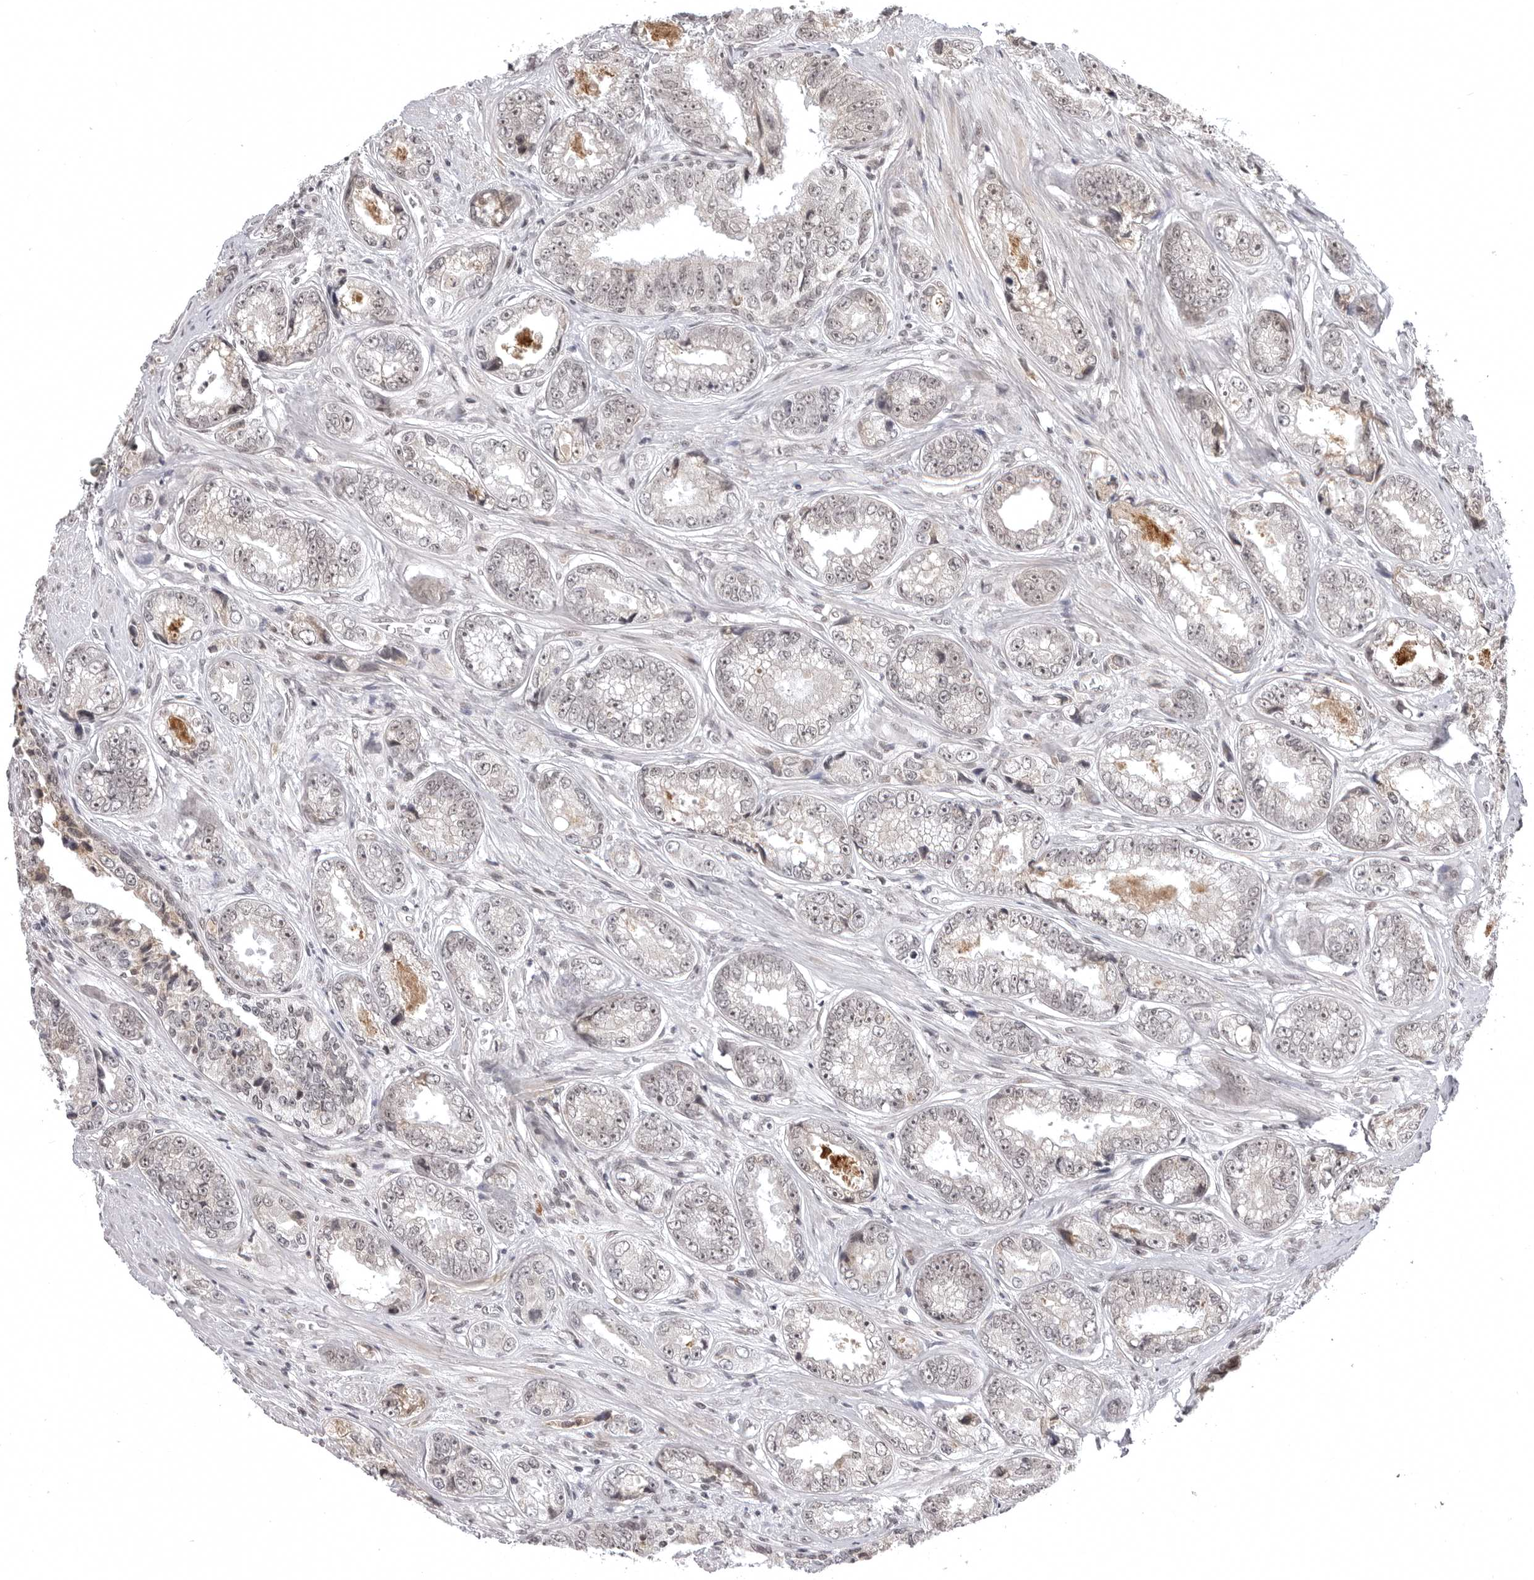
{"staining": {"intensity": "weak", "quantity": "25%-75%", "location": "nuclear"}, "tissue": "prostate cancer", "cell_type": "Tumor cells", "image_type": "cancer", "snomed": [{"axis": "morphology", "description": "Adenocarcinoma, High grade"}, {"axis": "topography", "description": "Prostate"}], "caption": "Protein analysis of prostate cancer (high-grade adenocarcinoma) tissue shows weak nuclear positivity in approximately 25%-75% of tumor cells.", "gene": "PHF3", "patient": {"sex": "male", "age": 61}}